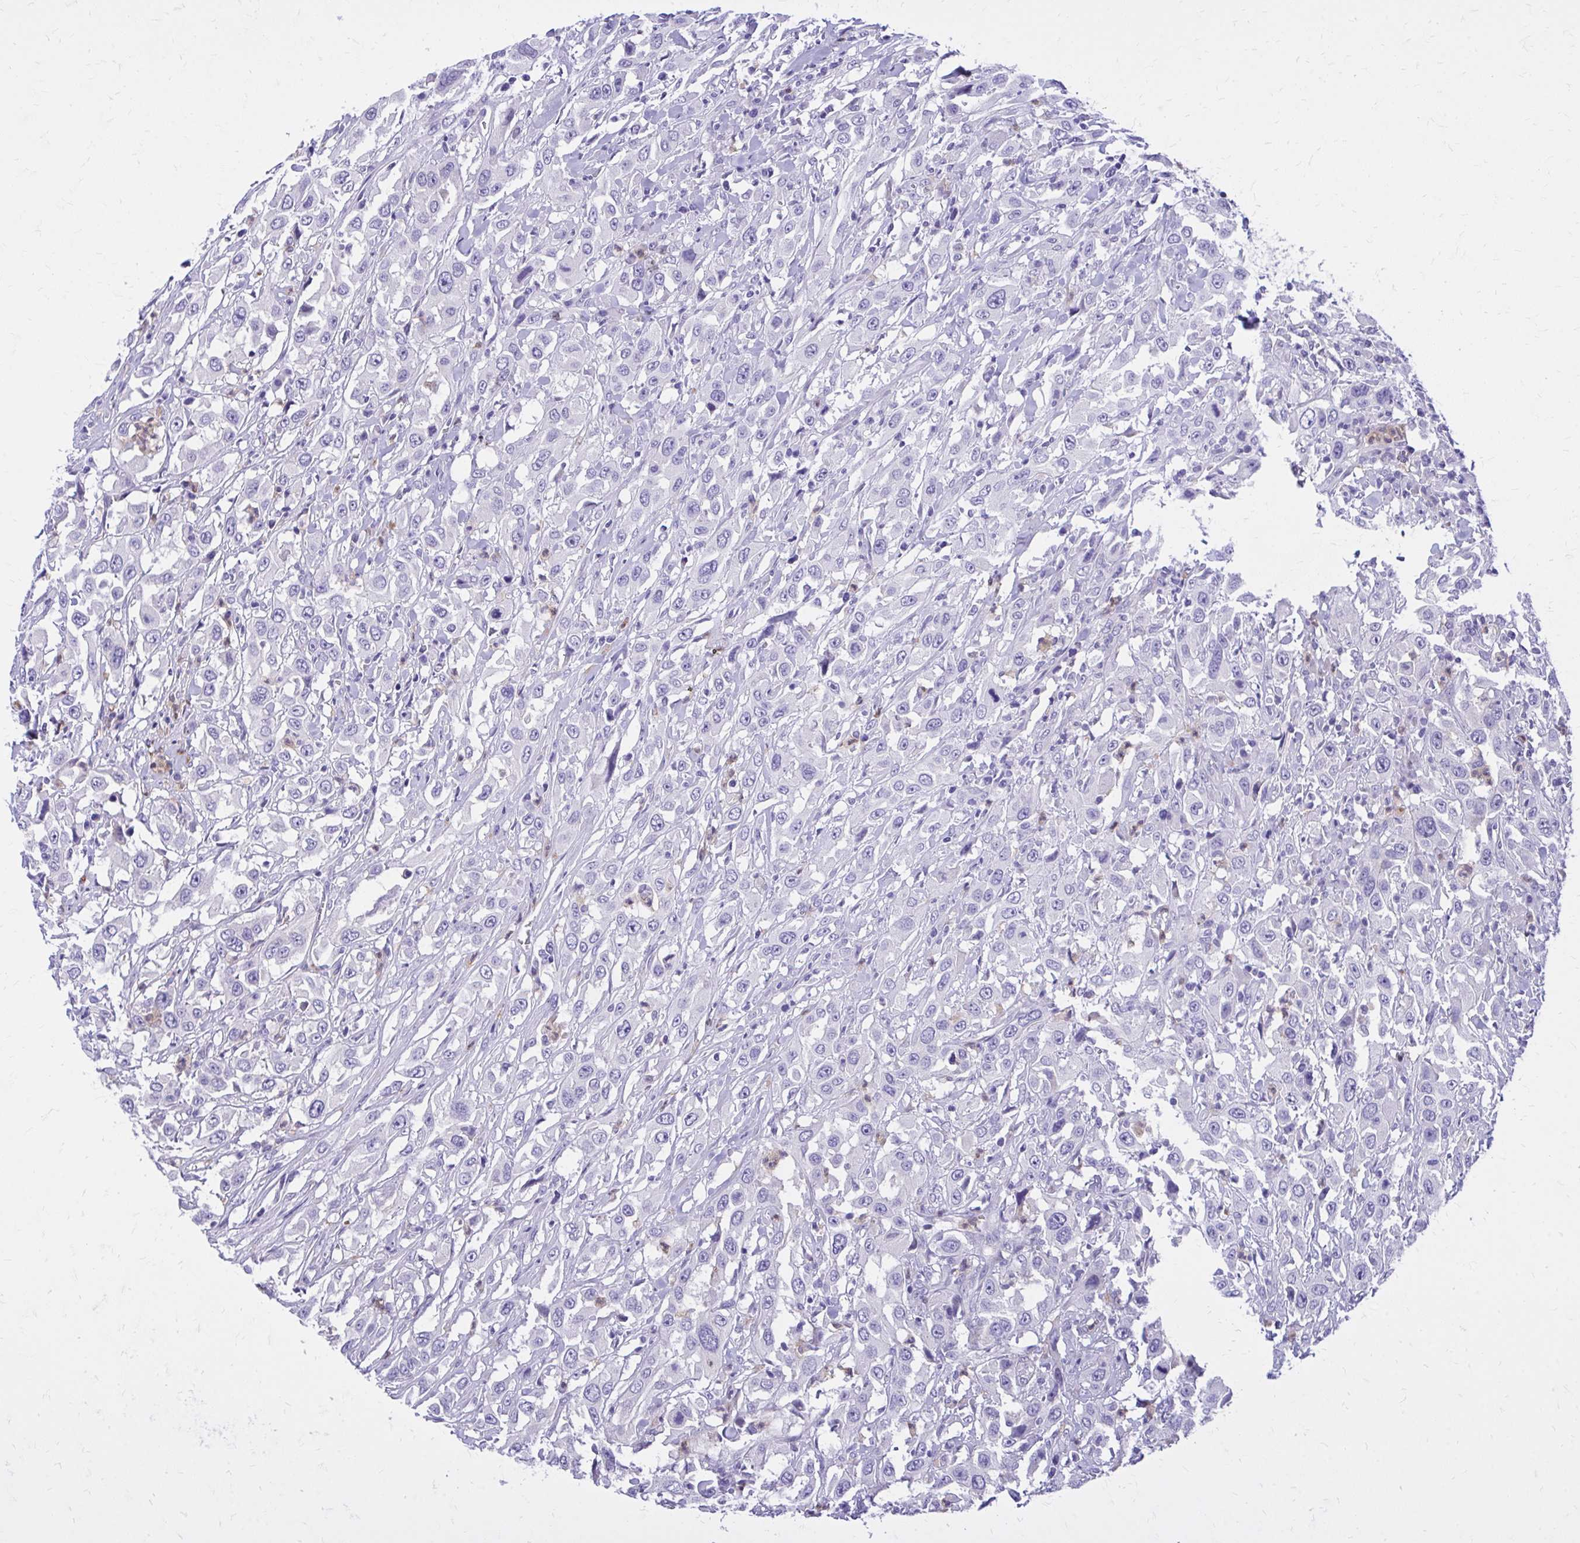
{"staining": {"intensity": "negative", "quantity": "none", "location": "none"}, "tissue": "urothelial cancer", "cell_type": "Tumor cells", "image_type": "cancer", "snomed": [{"axis": "morphology", "description": "Urothelial carcinoma, High grade"}, {"axis": "topography", "description": "Urinary bladder"}], "caption": "Immunohistochemistry (IHC) photomicrograph of high-grade urothelial carcinoma stained for a protein (brown), which displays no positivity in tumor cells. (Immunohistochemistry (IHC), brightfield microscopy, high magnification).", "gene": "ADAMTSL1", "patient": {"sex": "male", "age": 61}}